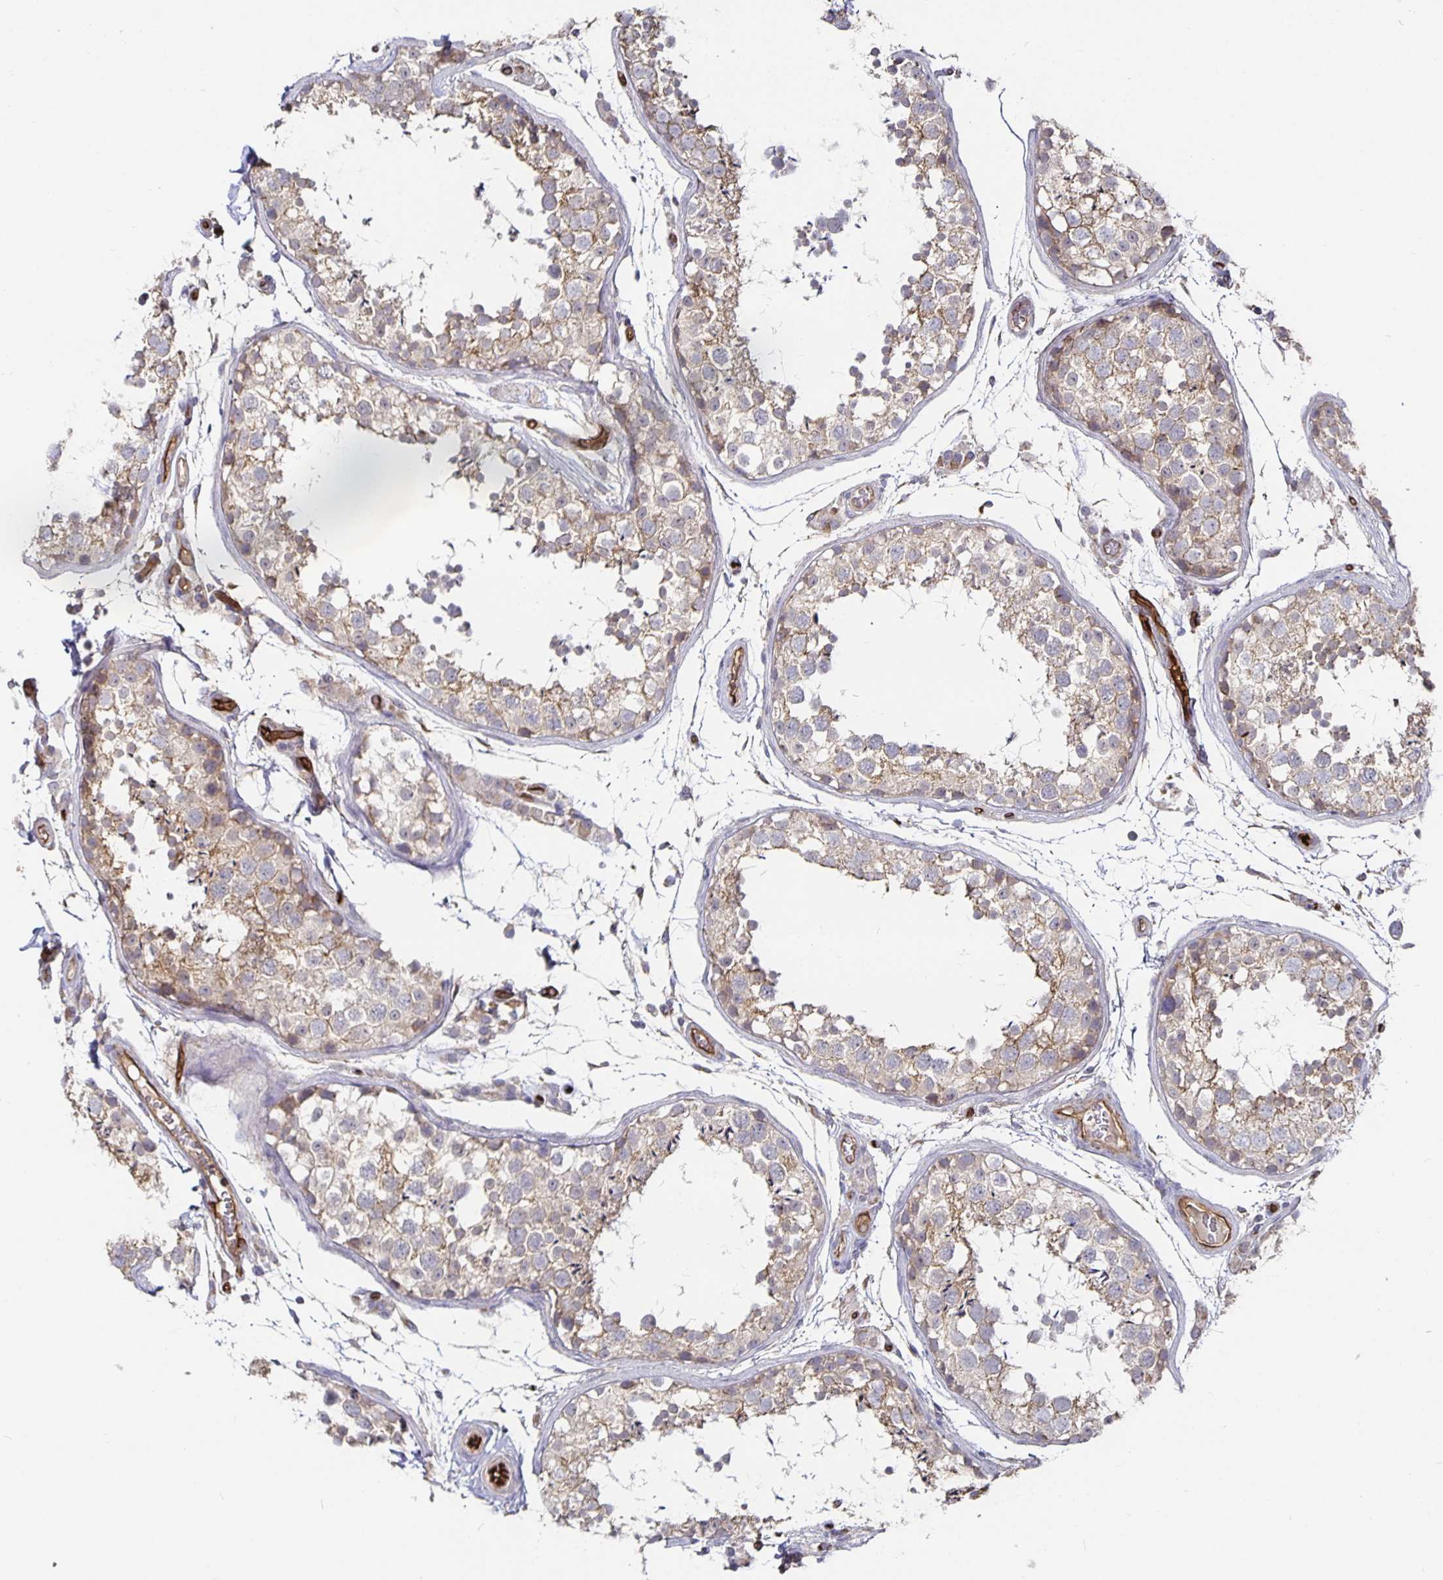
{"staining": {"intensity": "weak", "quantity": "25%-75%", "location": "cytoplasmic/membranous"}, "tissue": "testis", "cell_type": "Cells in seminiferous ducts", "image_type": "normal", "snomed": [{"axis": "morphology", "description": "Normal tissue, NOS"}, {"axis": "topography", "description": "Testis"}], "caption": "About 25%-75% of cells in seminiferous ducts in unremarkable human testis exhibit weak cytoplasmic/membranous protein staining as visualized by brown immunohistochemical staining.", "gene": "PODXL", "patient": {"sex": "male", "age": 29}}